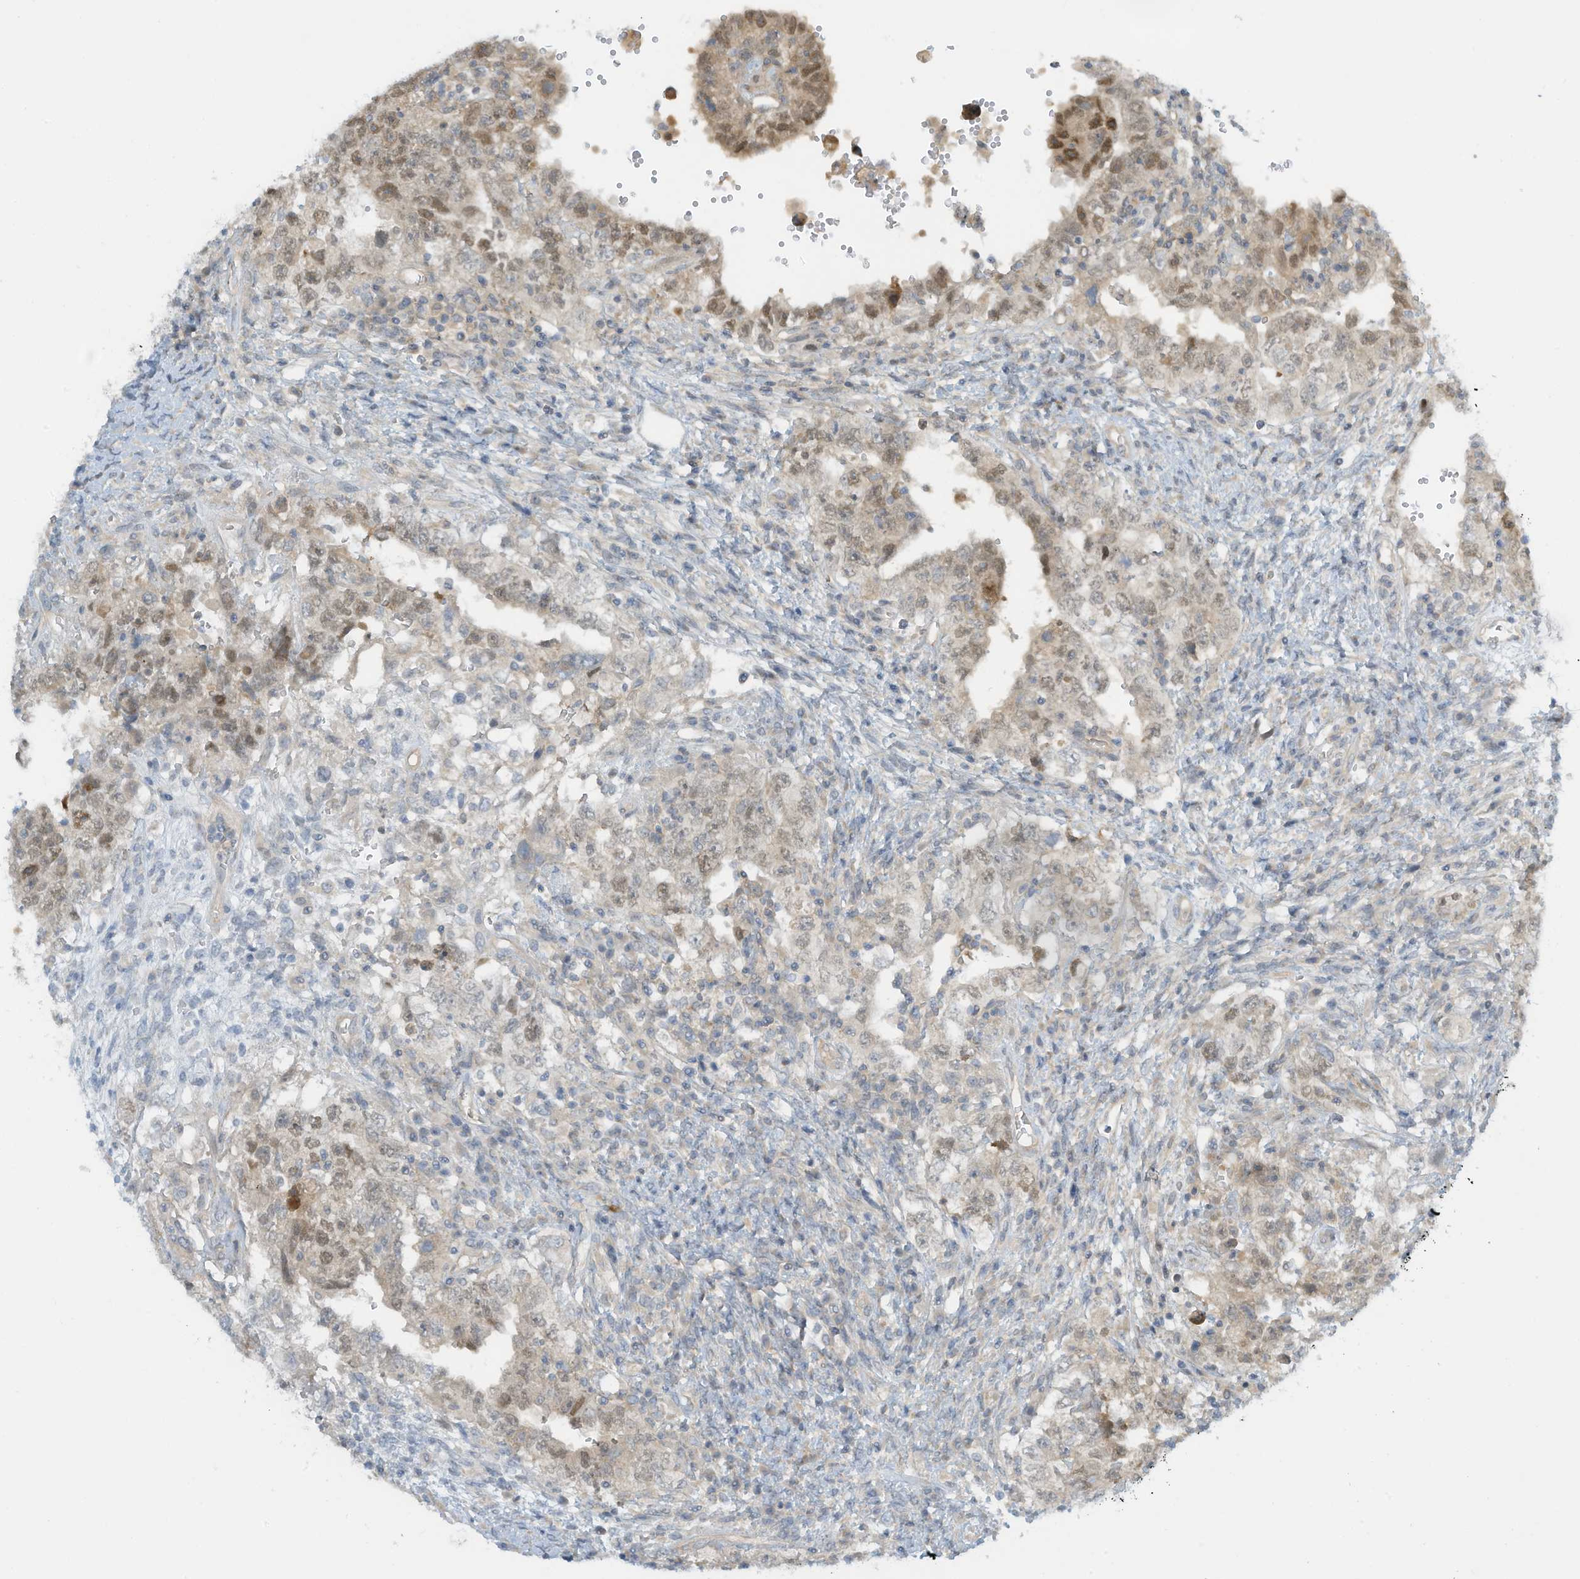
{"staining": {"intensity": "moderate", "quantity": "<25%", "location": "cytoplasmic/membranous,nuclear"}, "tissue": "testis cancer", "cell_type": "Tumor cells", "image_type": "cancer", "snomed": [{"axis": "morphology", "description": "Carcinoma, Embryonal, NOS"}, {"axis": "topography", "description": "Testis"}], "caption": "Immunohistochemistry photomicrograph of embryonal carcinoma (testis) stained for a protein (brown), which reveals low levels of moderate cytoplasmic/membranous and nuclear positivity in about <25% of tumor cells.", "gene": "FSD1L", "patient": {"sex": "male", "age": 26}}